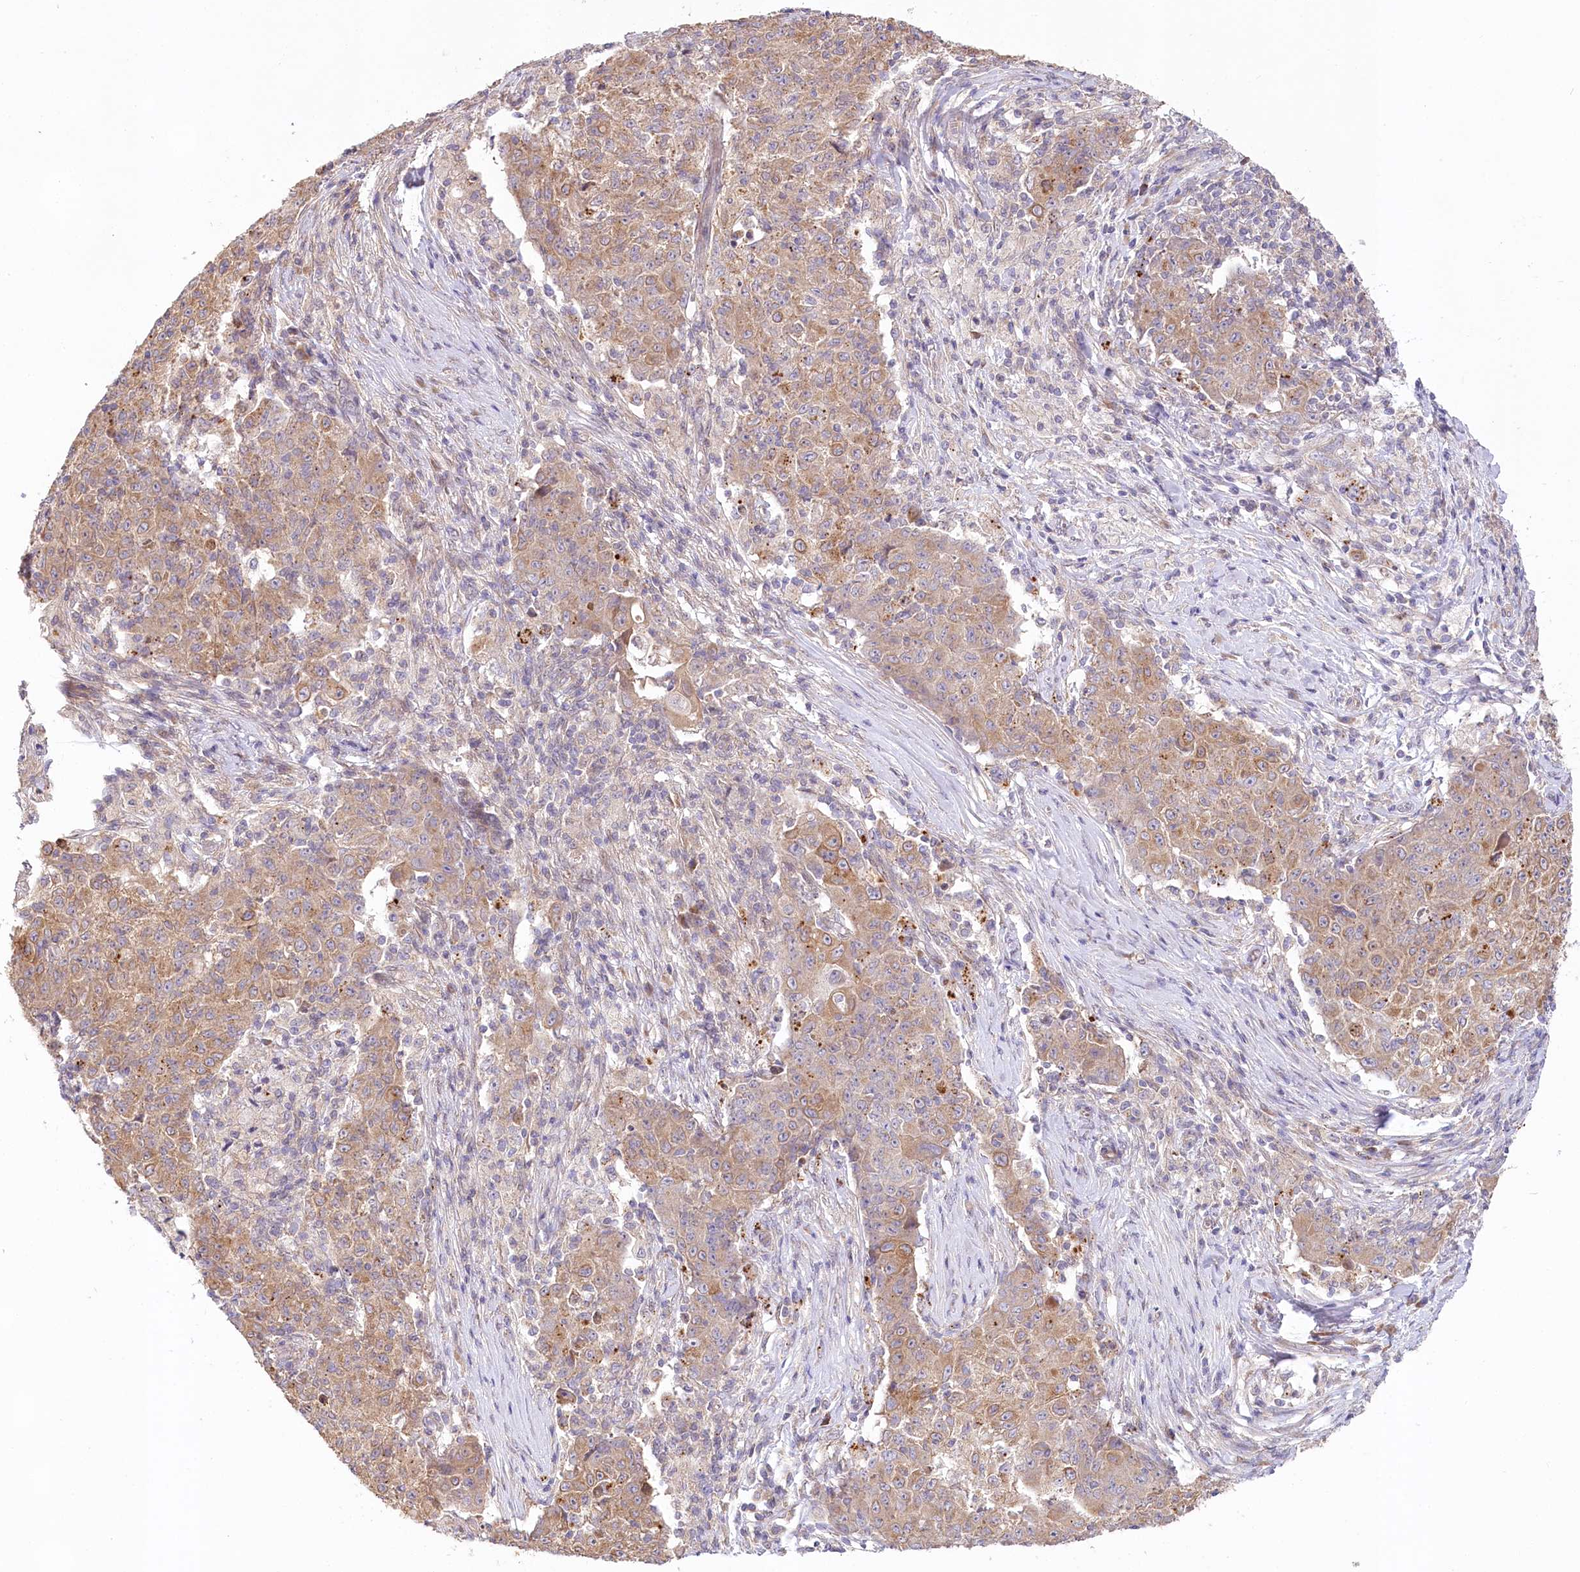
{"staining": {"intensity": "moderate", "quantity": ">75%", "location": "cytoplasmic/membranous"}, "tissue": "ovarian cancer", "cell_type": "Tumor cells", "image_type": "cancer", "snomed": [{"axis": "morphology", "description": "Carcinoma, endometroid"}, {"axis": "topography", "description": "Ovary"}], "caption": "Immunohistochemistry (IHC) histopathology image of neoplastic tissue: human endometroid carcinoma (ovarian) stained using IHC shows medium levels of moderate protein expression localized specifically in the cytoplasmic/membranous of tumor cells, appearing as a cytoplasmic/membranous brown color.", "gene": "PYROXD1", "patient": {"sex": "female", "age": 42}}